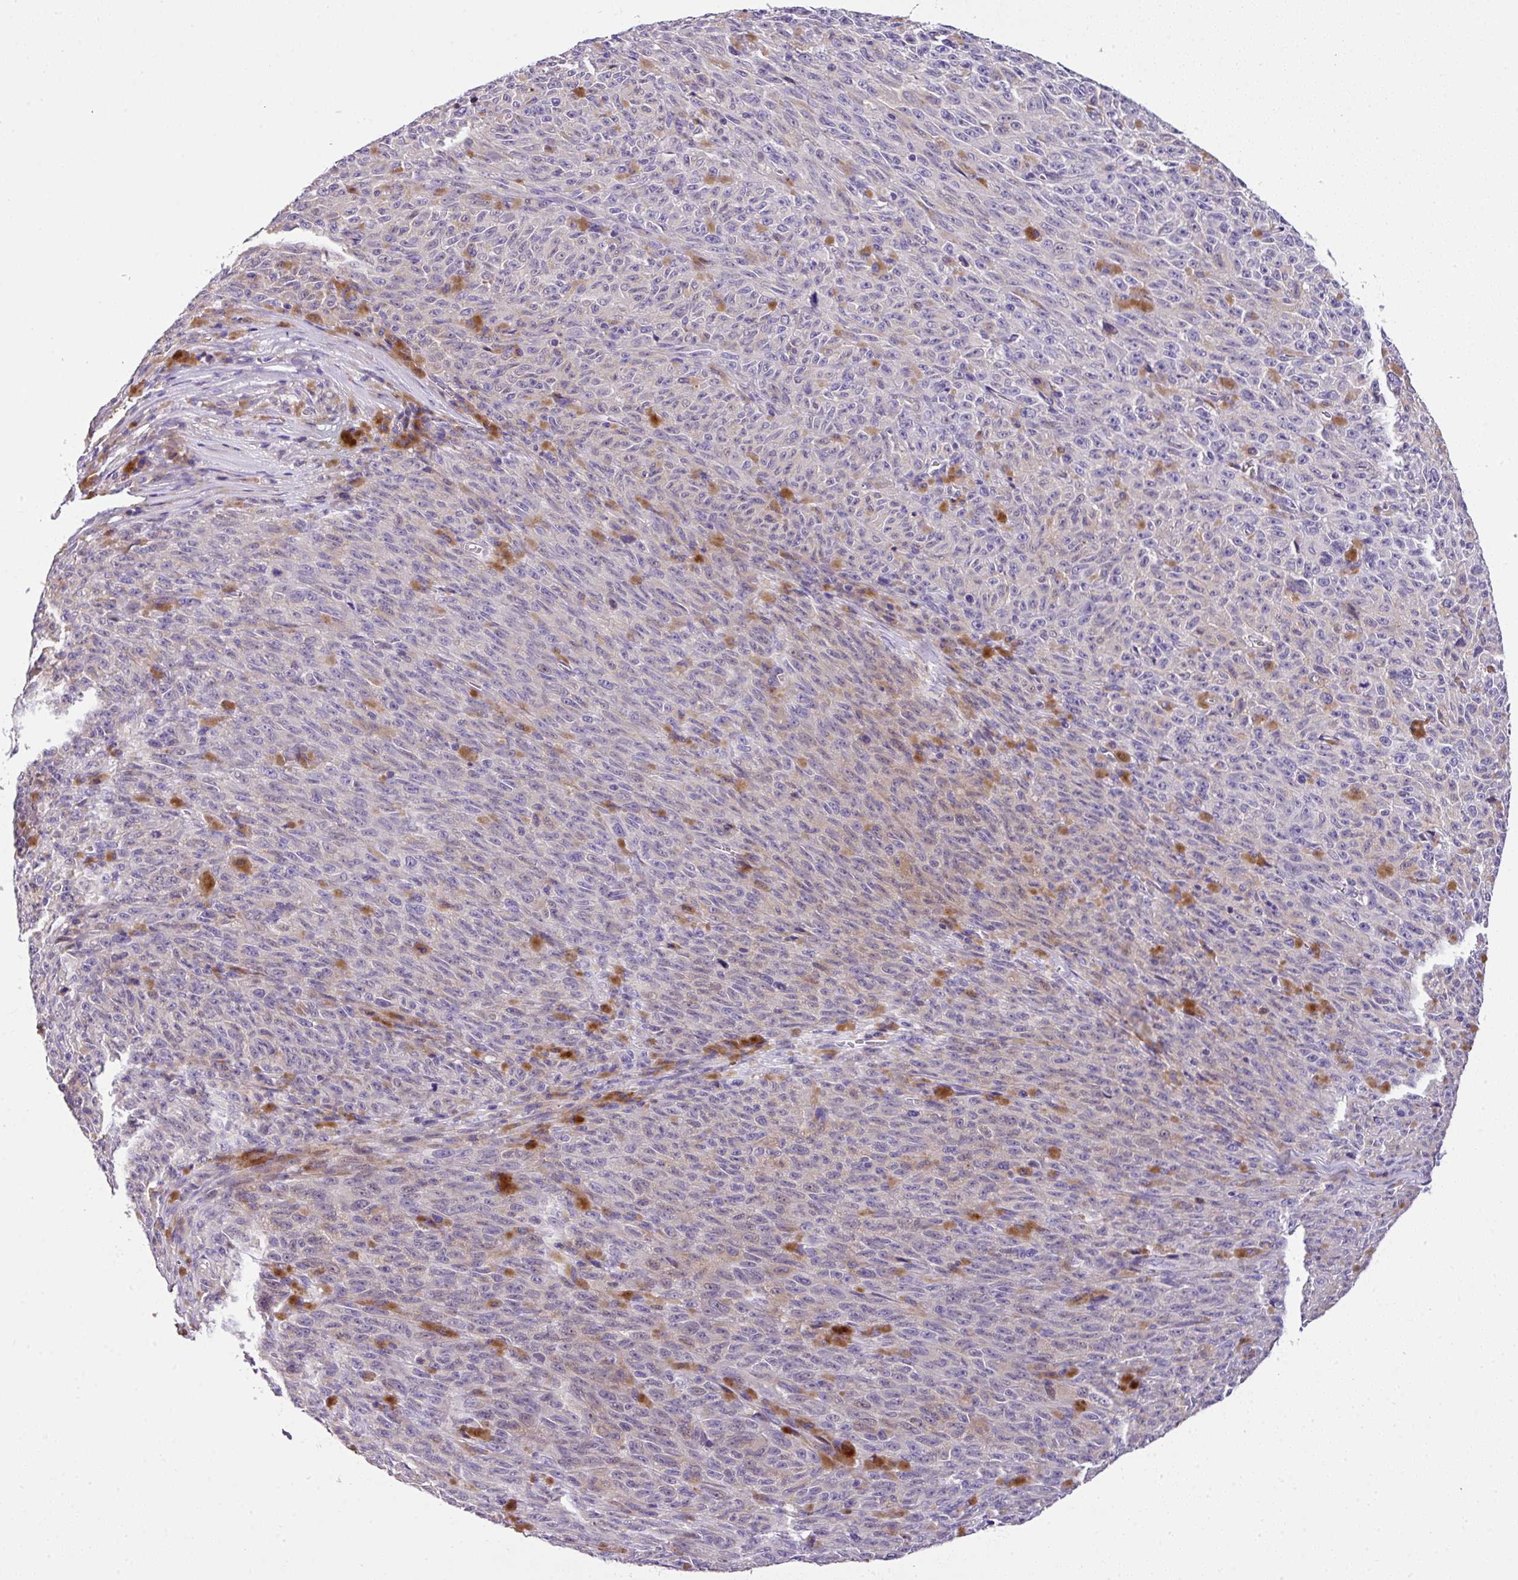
{"staining": {"intensity": "weak", "quantity": "<25%", "location": "cytoplasmic/membranous"}, "tissue": "melanoma", "cell_type": "Tumor cells", "image_type": "cancer", "snomed": [{"axis": "morphology", "description": "Malignant melanoma, NOS"}, {"axis": "topography", "description": "Skin"}], "caption": "Malignant melanoma was stained to show a protein in brown. There is no significant staining in tumor cells.", "gene": "ANXA2R", "patient": {"sex": "female", "age": 82}}